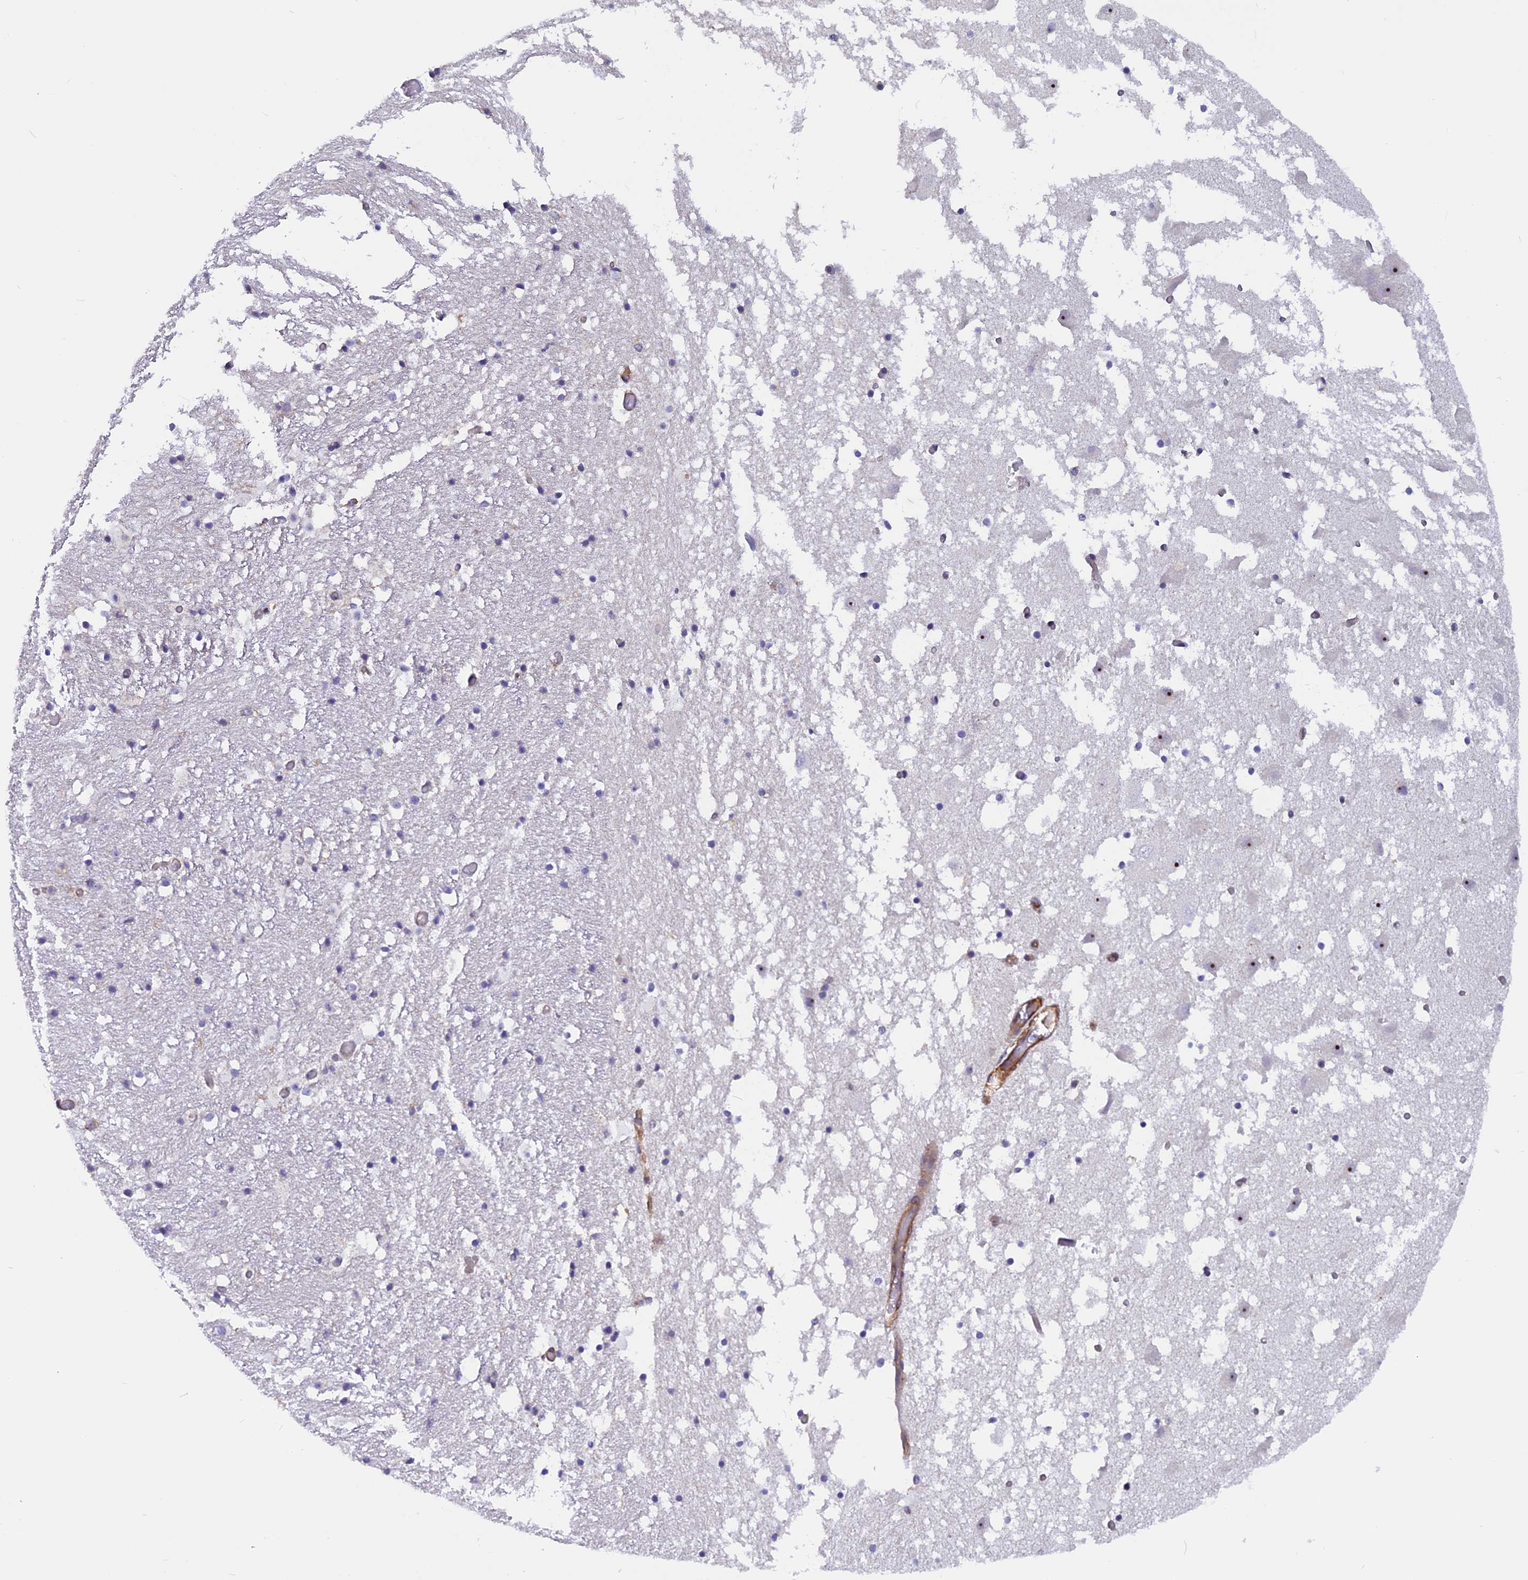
{"staining": {"intensity": "negative", "quantity": "none", "location": "none"}, "tissue": "hippocampus", "cell_type": "Glial cells", "image_type": "normal", "snomed": [{"axis": "morphology", "description": "Normal tissue, NOS"}, {"axis": "topography", "description": "Hippocampus"}], "caption": "The image reveals no significant positivity in glial cells of hippocampus.", "gene": "EHBP1L1", "patient": {"sex": "female", "age": 52}}